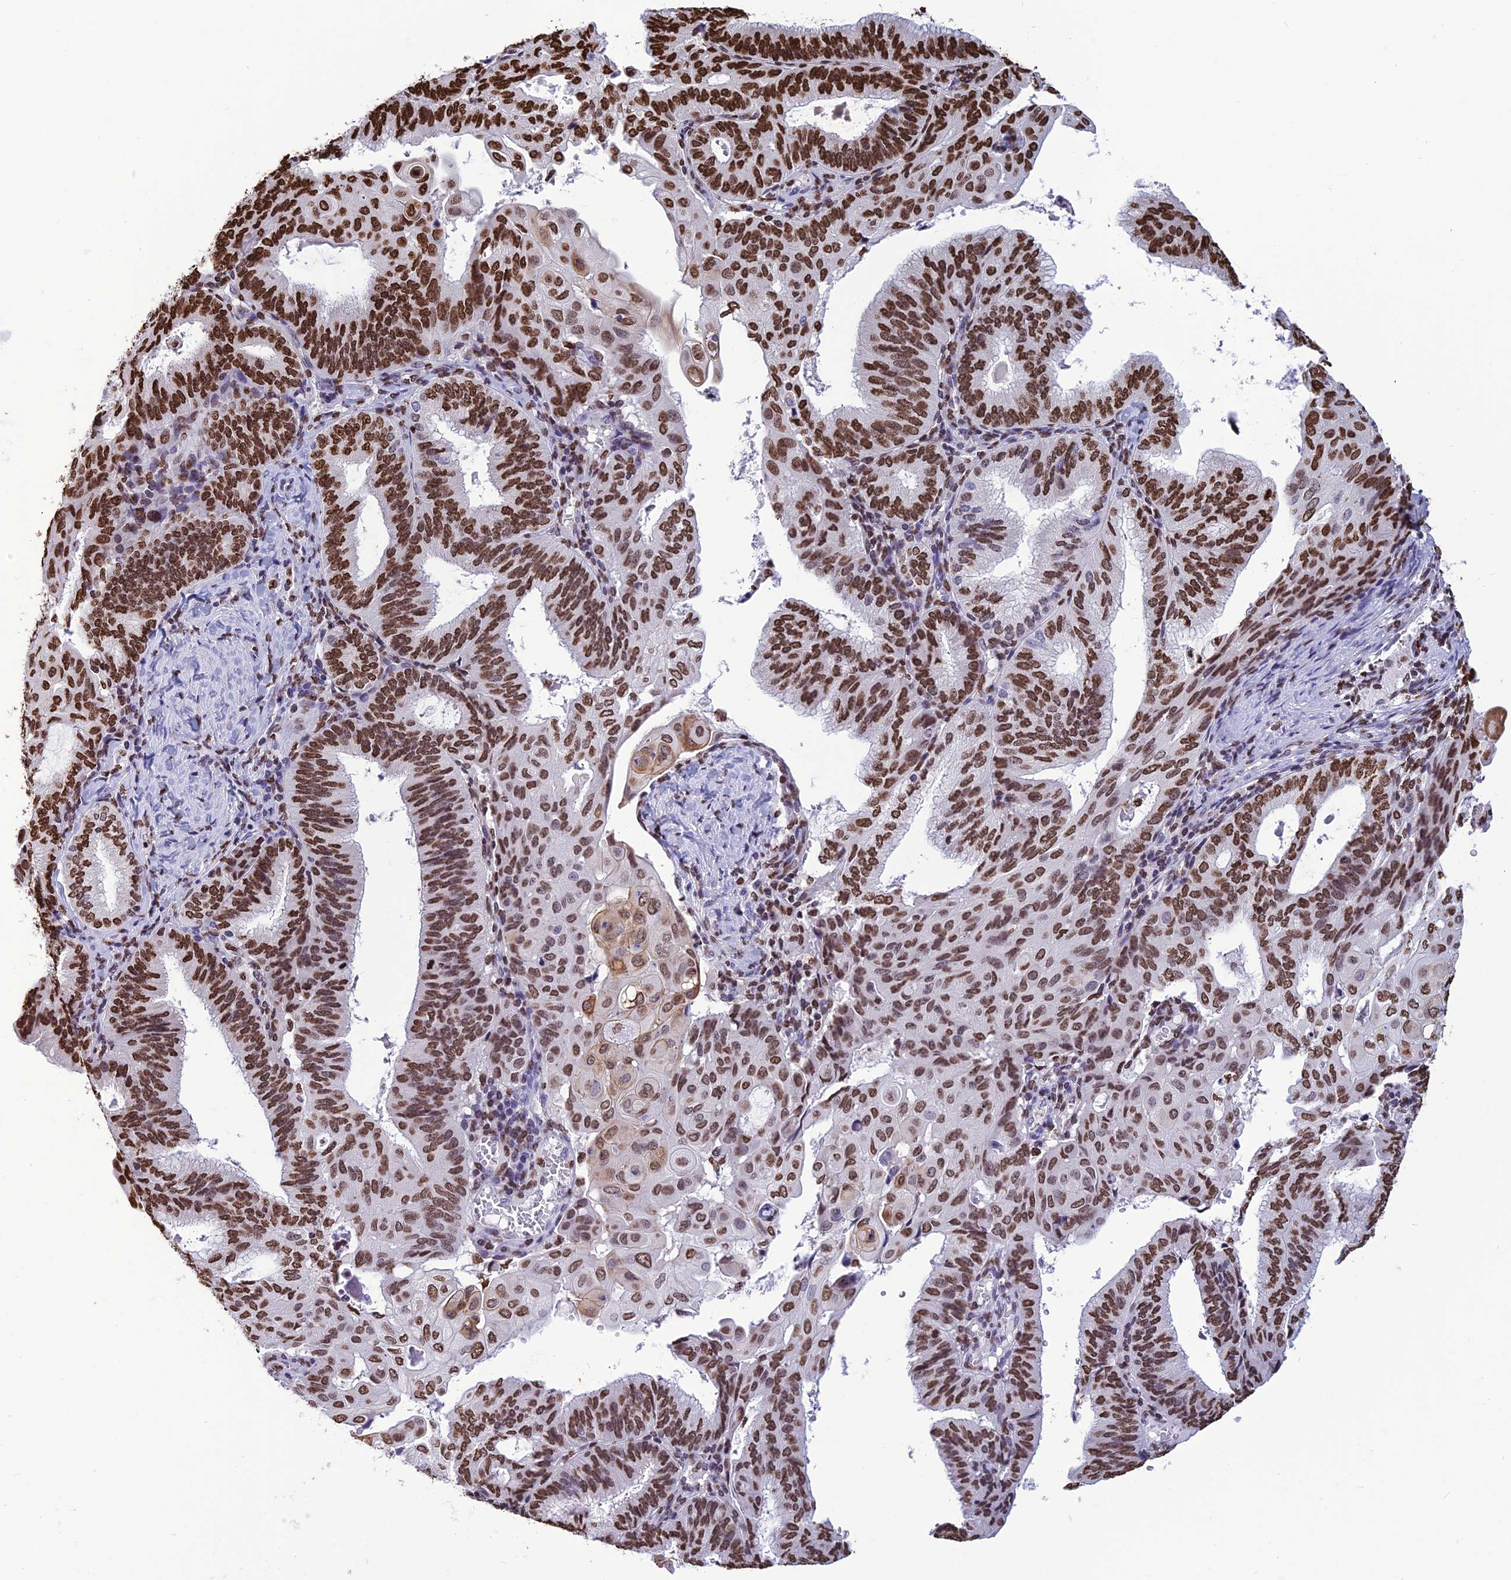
{"staining": {"intensity": "strong", "quantity": ">75%", "location": "nuclear"}, "tissue": "endometrial cancer", "cell_type": "Tumor cells", "image_type": "cancer", "snomed": [{"axis": "morphology", "description": "Adenocarcinoma, NOS"}, {"axis": "topography", "description": "Endometrium"}], "caption": "Adenocarcinoma (endometrial) stained with immunohistochemistry demonstrates strong nuclear expression in about >75% of tumor cells. The protein is stained brown, and the nuclei are stained in blue (DAB IHC with brightfield microscopy, high magnification).", "gene": "AKAP17A", "patient": {"sex": "female", "age": 49}}